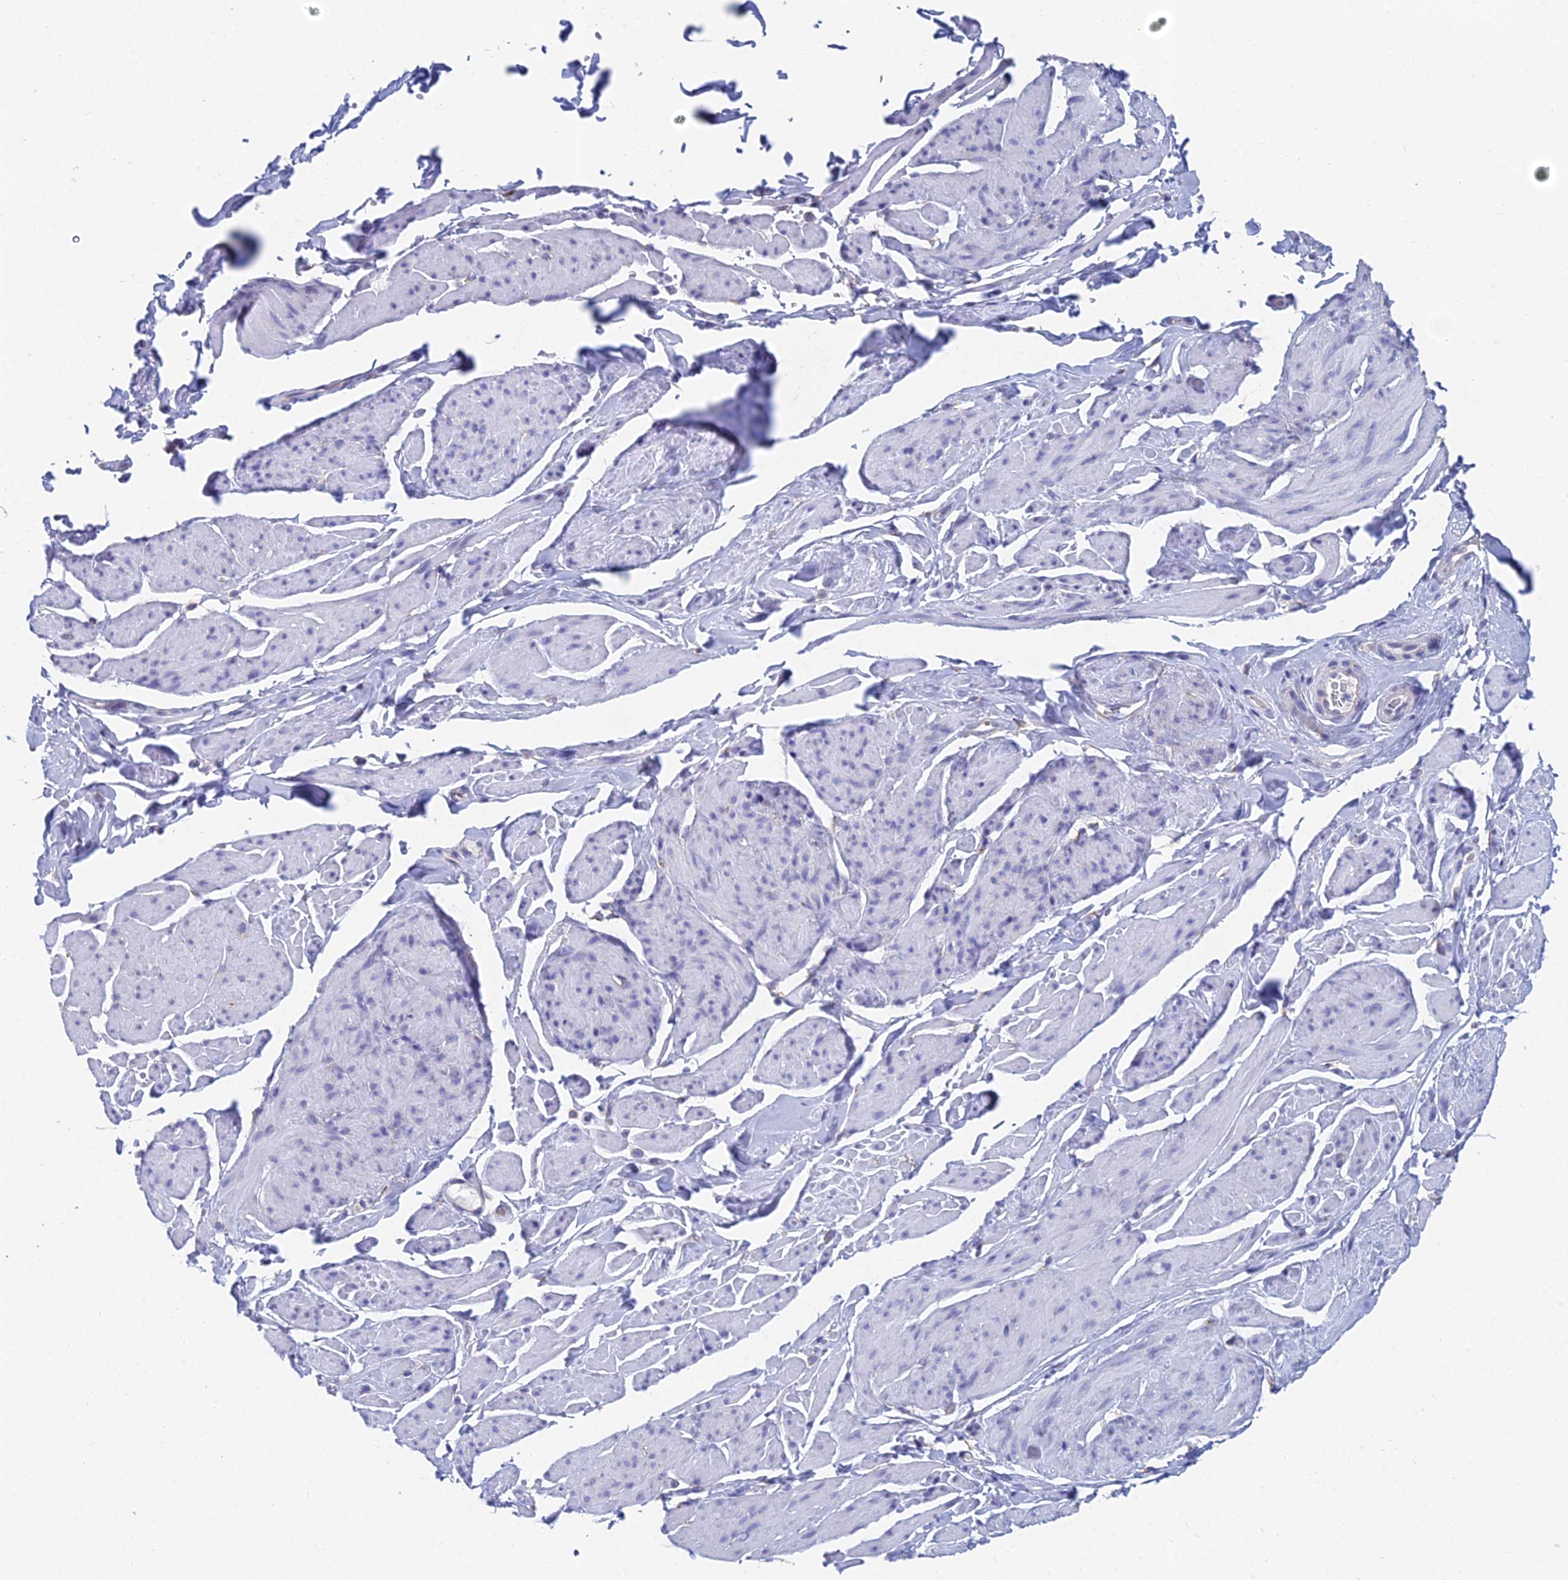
{"staining": {"intensity": "negative", "quantity": "none", "location": "none"}, "tissue": "smooth muscle", "cell_type": "Smooth muscle cells", "image_type": "normal", "snomed": [{"axis": "morphology", "description": "Normal tissue, NOS"}, {"axis": "topography", "description": "Smooth muscle"}, {"axis": "topography", "description": "Peripheral nerve tissue"}], "caption": "A histopathology image of smooth muscle stained for a protein reveals no brown staining in smooth muscle cells. The staining is performed using DAB brown chromogen with nuclei counter-stained in using hematoxylin.", "gene": "CRACR2B", "patient": {"sex": "male", "age": 69}}